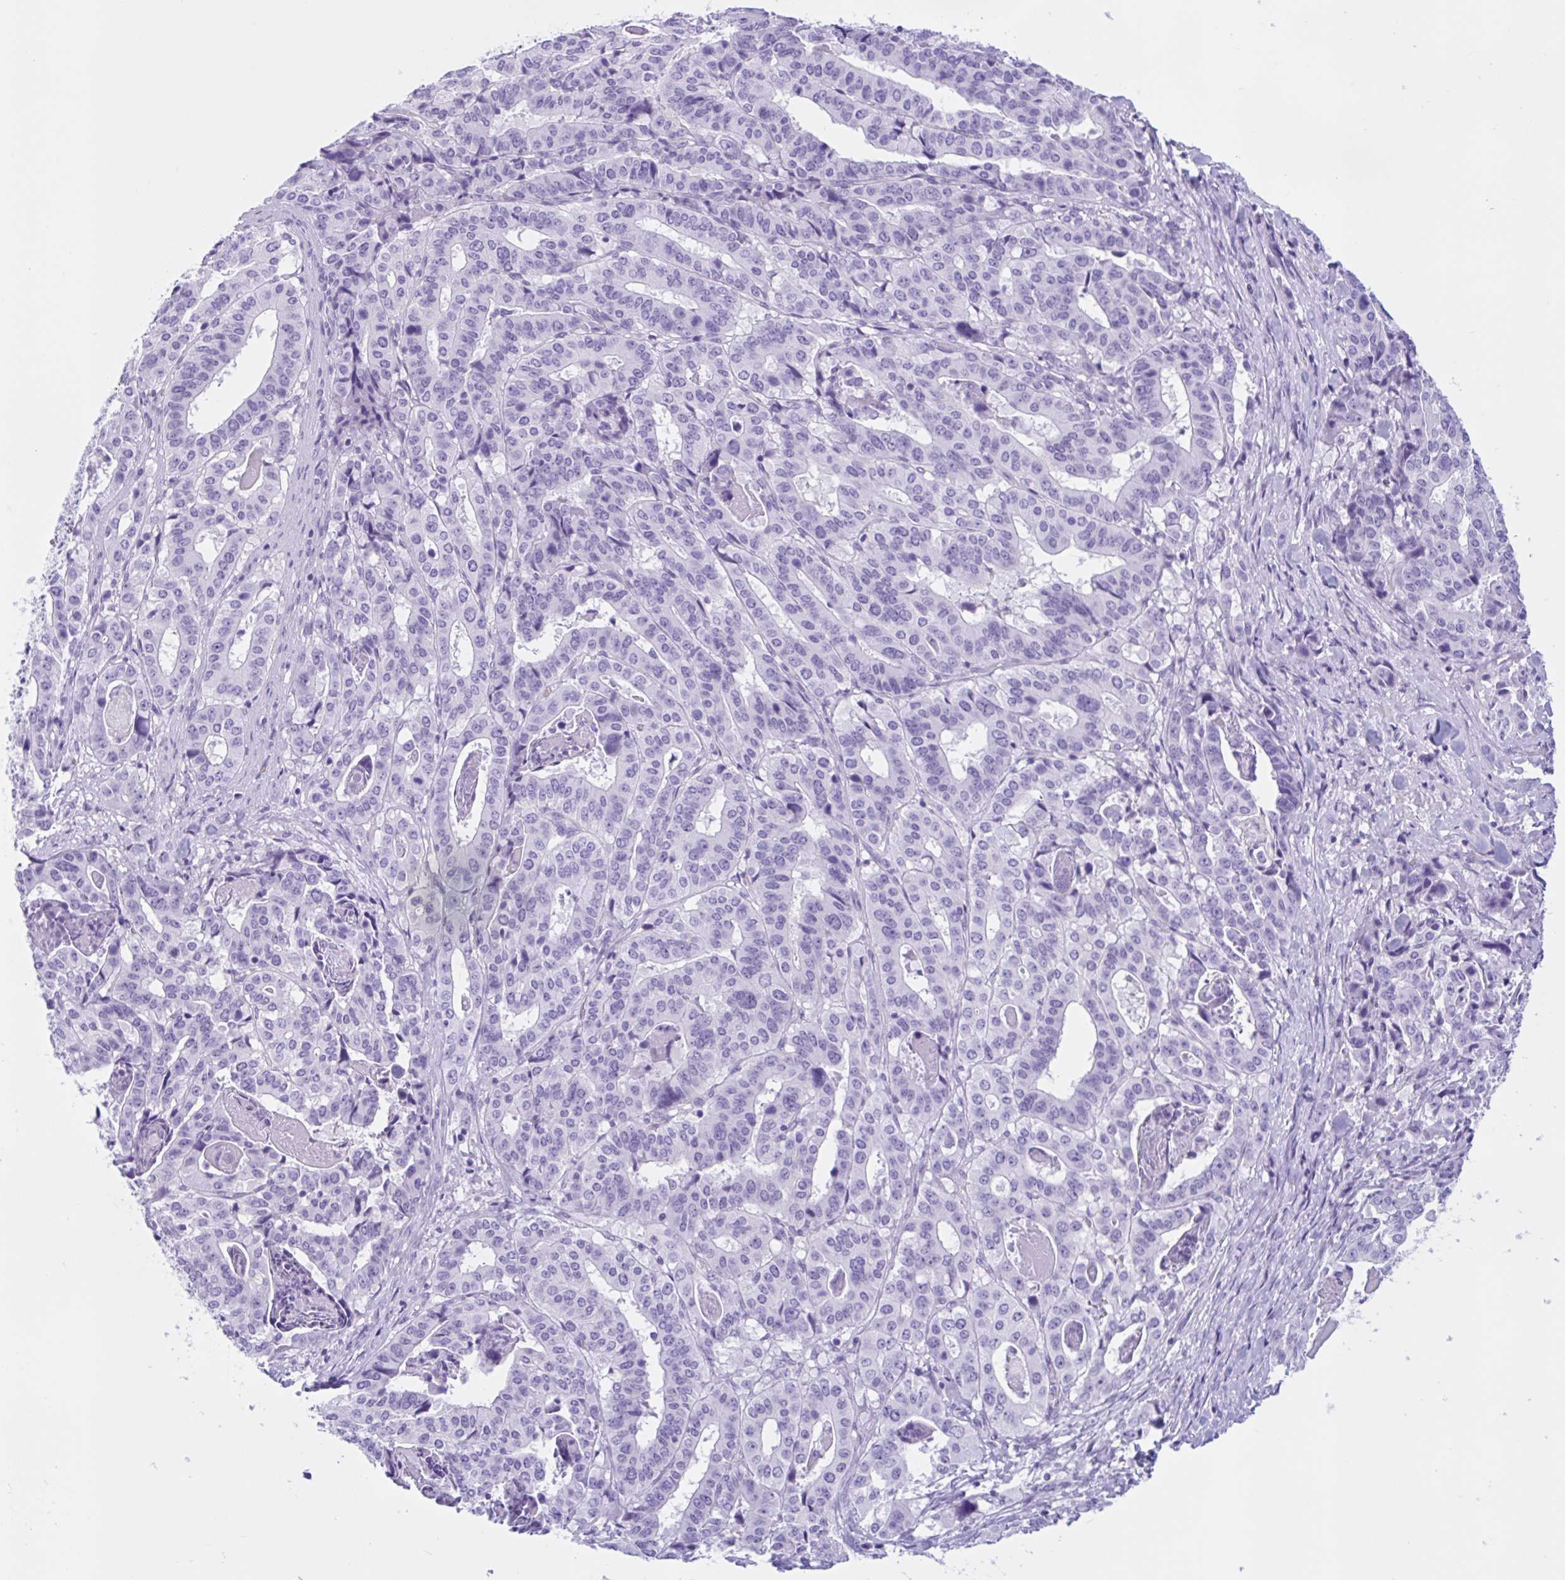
{"staining": {"intensity": "negative", "quantity": "none", "location": "none"}, "tissue": "stomach cancer", "cell_type": "Tumor cells", "image_type": "cancer", "snomed": [{"axis": "morphology", "description": "Adenocarcinoma, NOS"}, {"axis": "topography", "description": "Stomach"}], "caption": "Tumor cells are negative for protein expression in human stomach cancer (adenocarcinoma).", "gene": "ZNF319", "patient": {"sex": "male", "age": 48}}